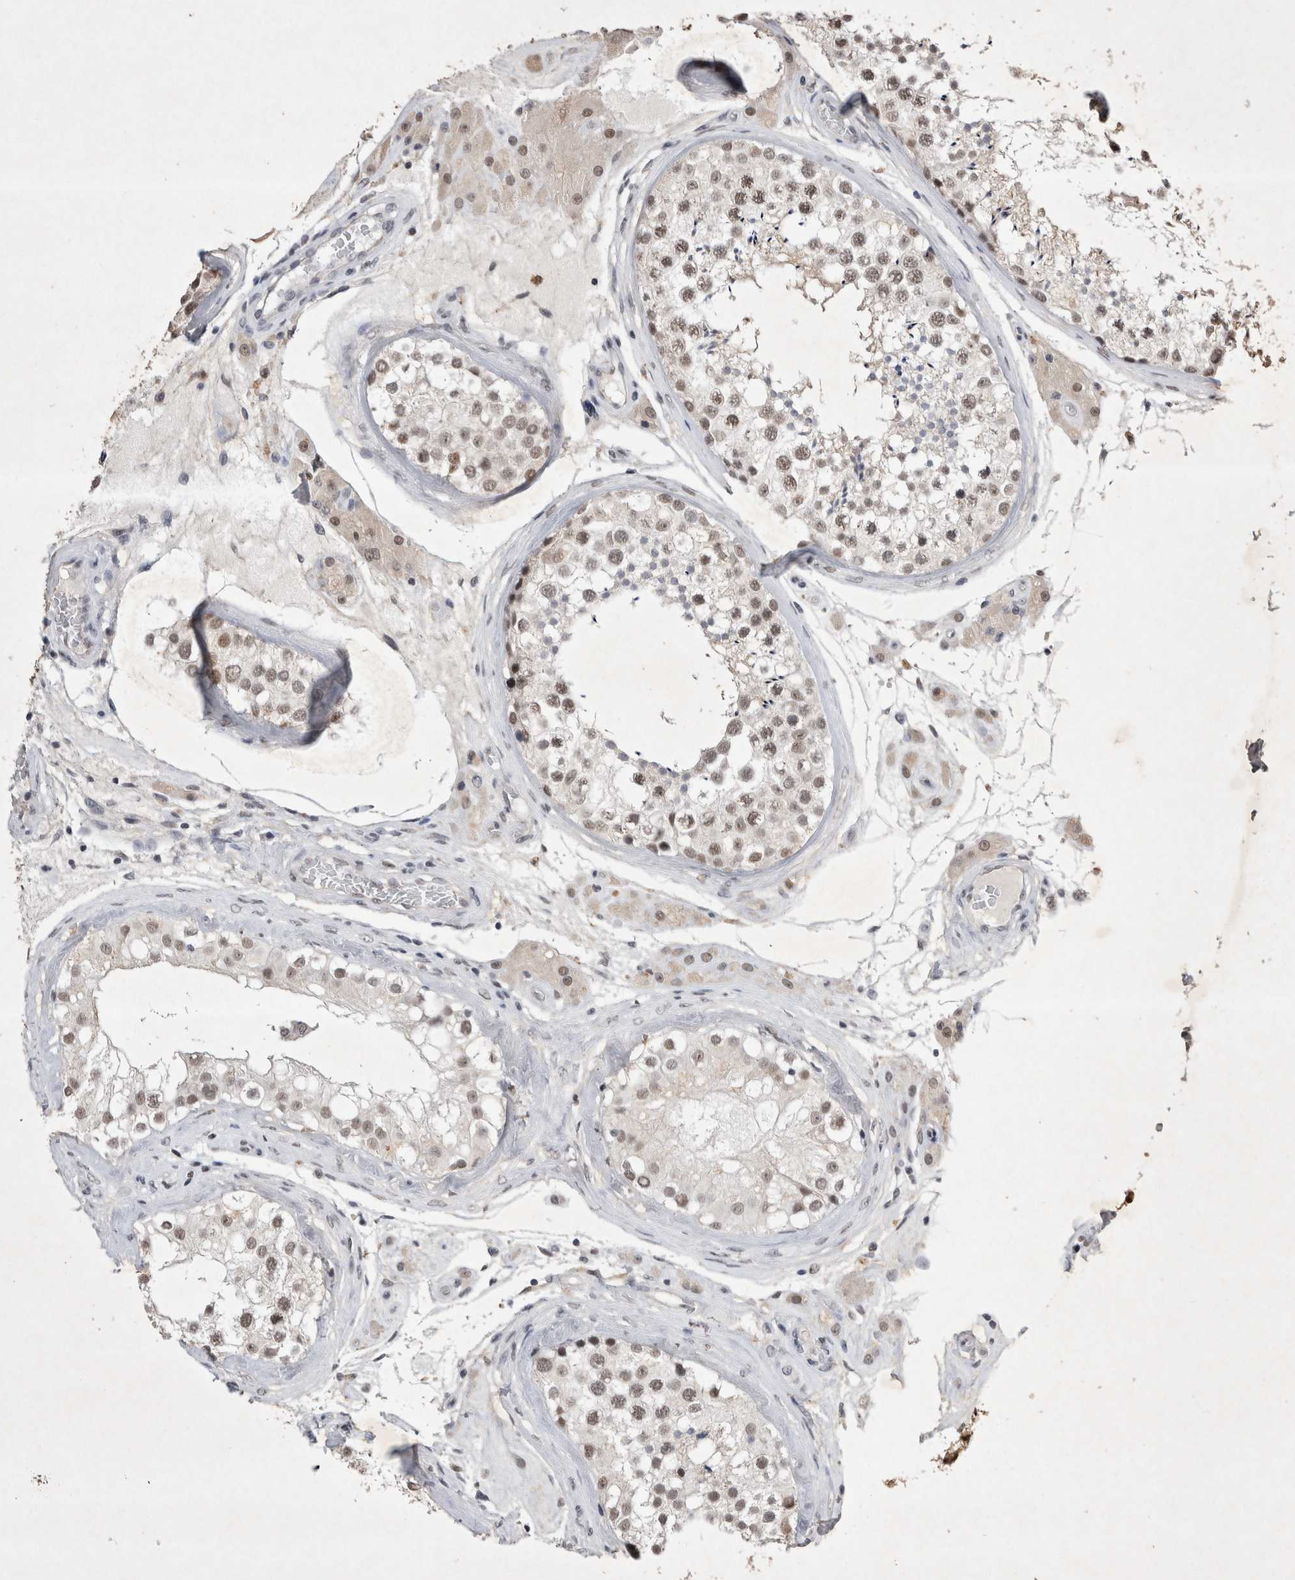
{"staining": {"intensity": "moderate", "quantity": ">75%", "location": "nuclear"}, "tissue": "testis", "cell_type": "Cells in seminiferous ducts", "image_type": "normal", "snomed": [{"axis": "morphology", "description": "Normal tissue, NOS"}, {"axis": "topography", "description": "Testis"}], "caption": "Protein staining demonstrates moderate nuclear positivity in about >75% of cells in seminiferous ducts in unremarkable testis.", "gene": "RBM6", "patient": {"sex": "male", "age": 46}}